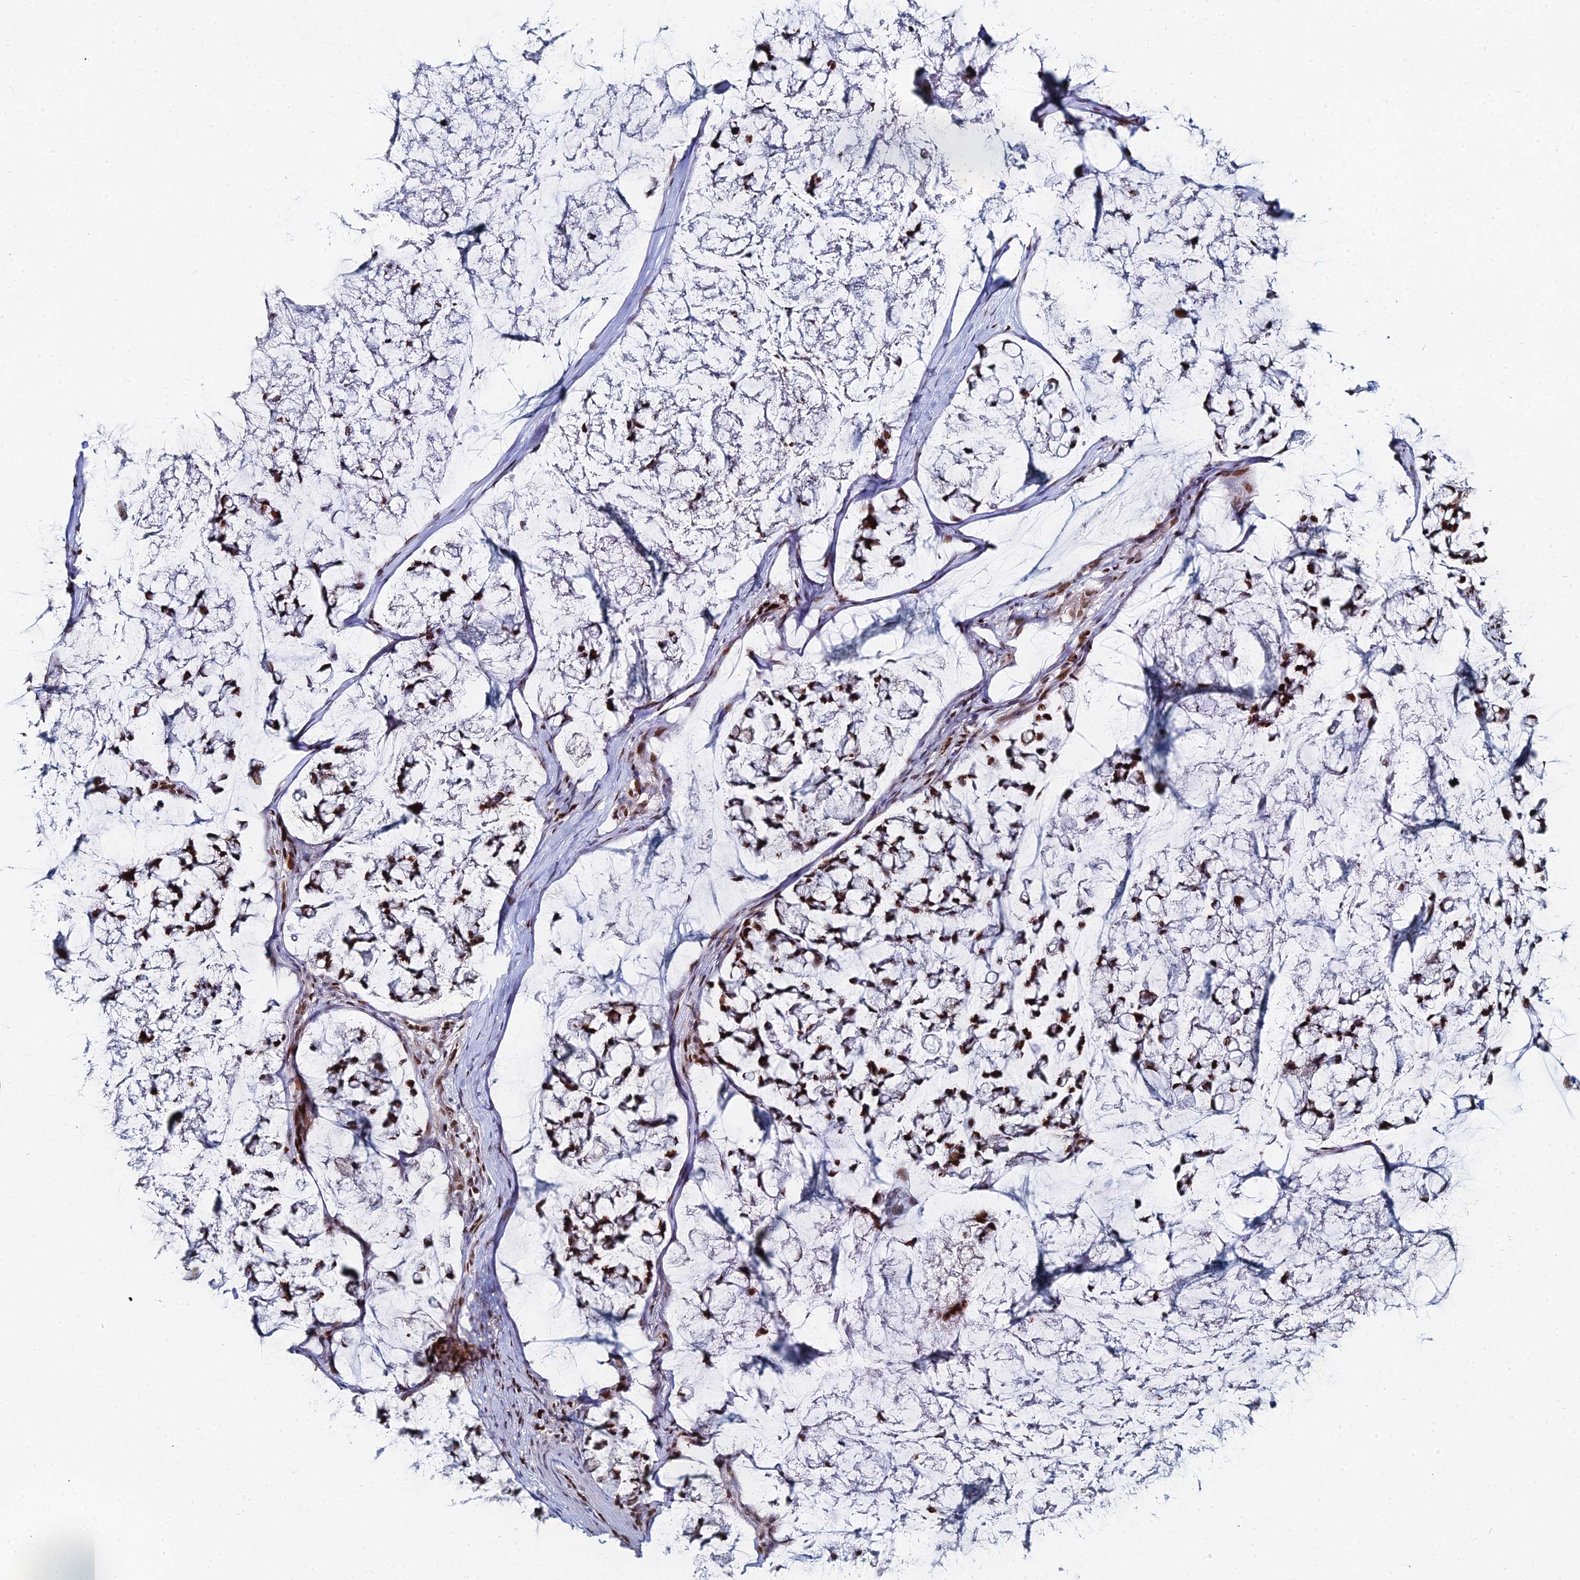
{"staining": {"intensity": "strong", "quantity": ">75%", "location": "nuclear"}, "tissue": "stomach cancer", "cell_type": "Tumor cells", "image_type": "cancer", "snomed": [{"axis": "morphology", "description": "Adenocarcinoma, NOS"}, {"axis": "topography", "description": "Stomach, lower"}], "caption": "Stomach adenocarcinoma stained with DAB (3,3'-diaminobenzidine) IHC displays high levels of strong nuclear positivity in about >75% of tumor cells.", "gene": "GSC2", "patient": {"sex": "male", "age": 67}}